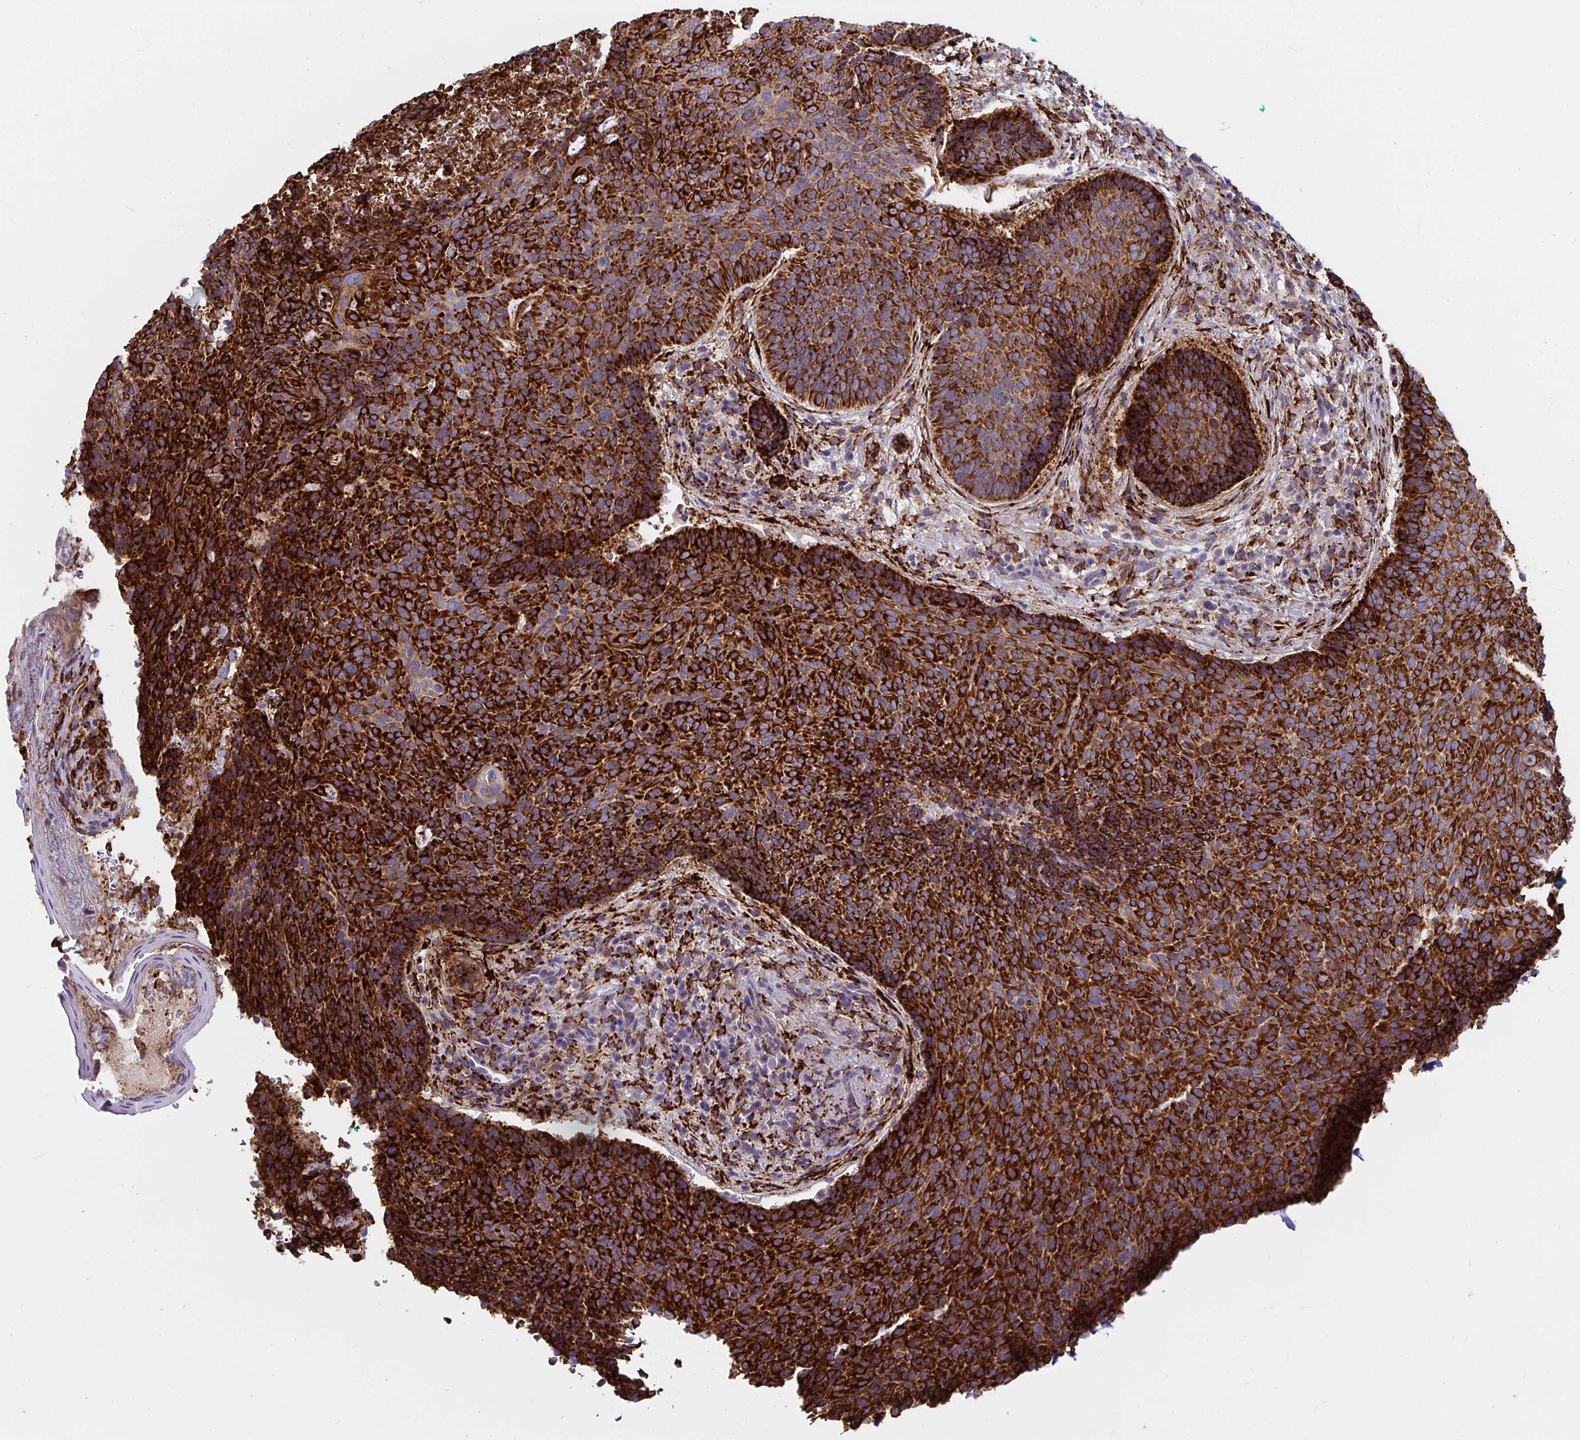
{"staining": {"intensity": "strong", "quantity": ">75%", "location": "cytoplasmic/membranous"}, "tissue": "skin cancer", "cell_type": "Tumor cells", "image_type": "cancer", "snomed": [{"axis": "morphology", "description": "Basal cell carcinoma"}, {"axis": "topography", "description": "Skin"}, {"axis": "topography", "description": "Skin of head"}], "caption": "IHC photomicrograph of neoplastic tissue: human skin cancer (basal cell carcinoma) stained using IHC exhibits high levels of strong protein expression localized specifically in the cytoplasmic/membranous of tumor cells, appearing as a cytoplasmic/membranous brown color.", "gene": "P4HA2", "patient": {"sex": "female", "age": 92}}